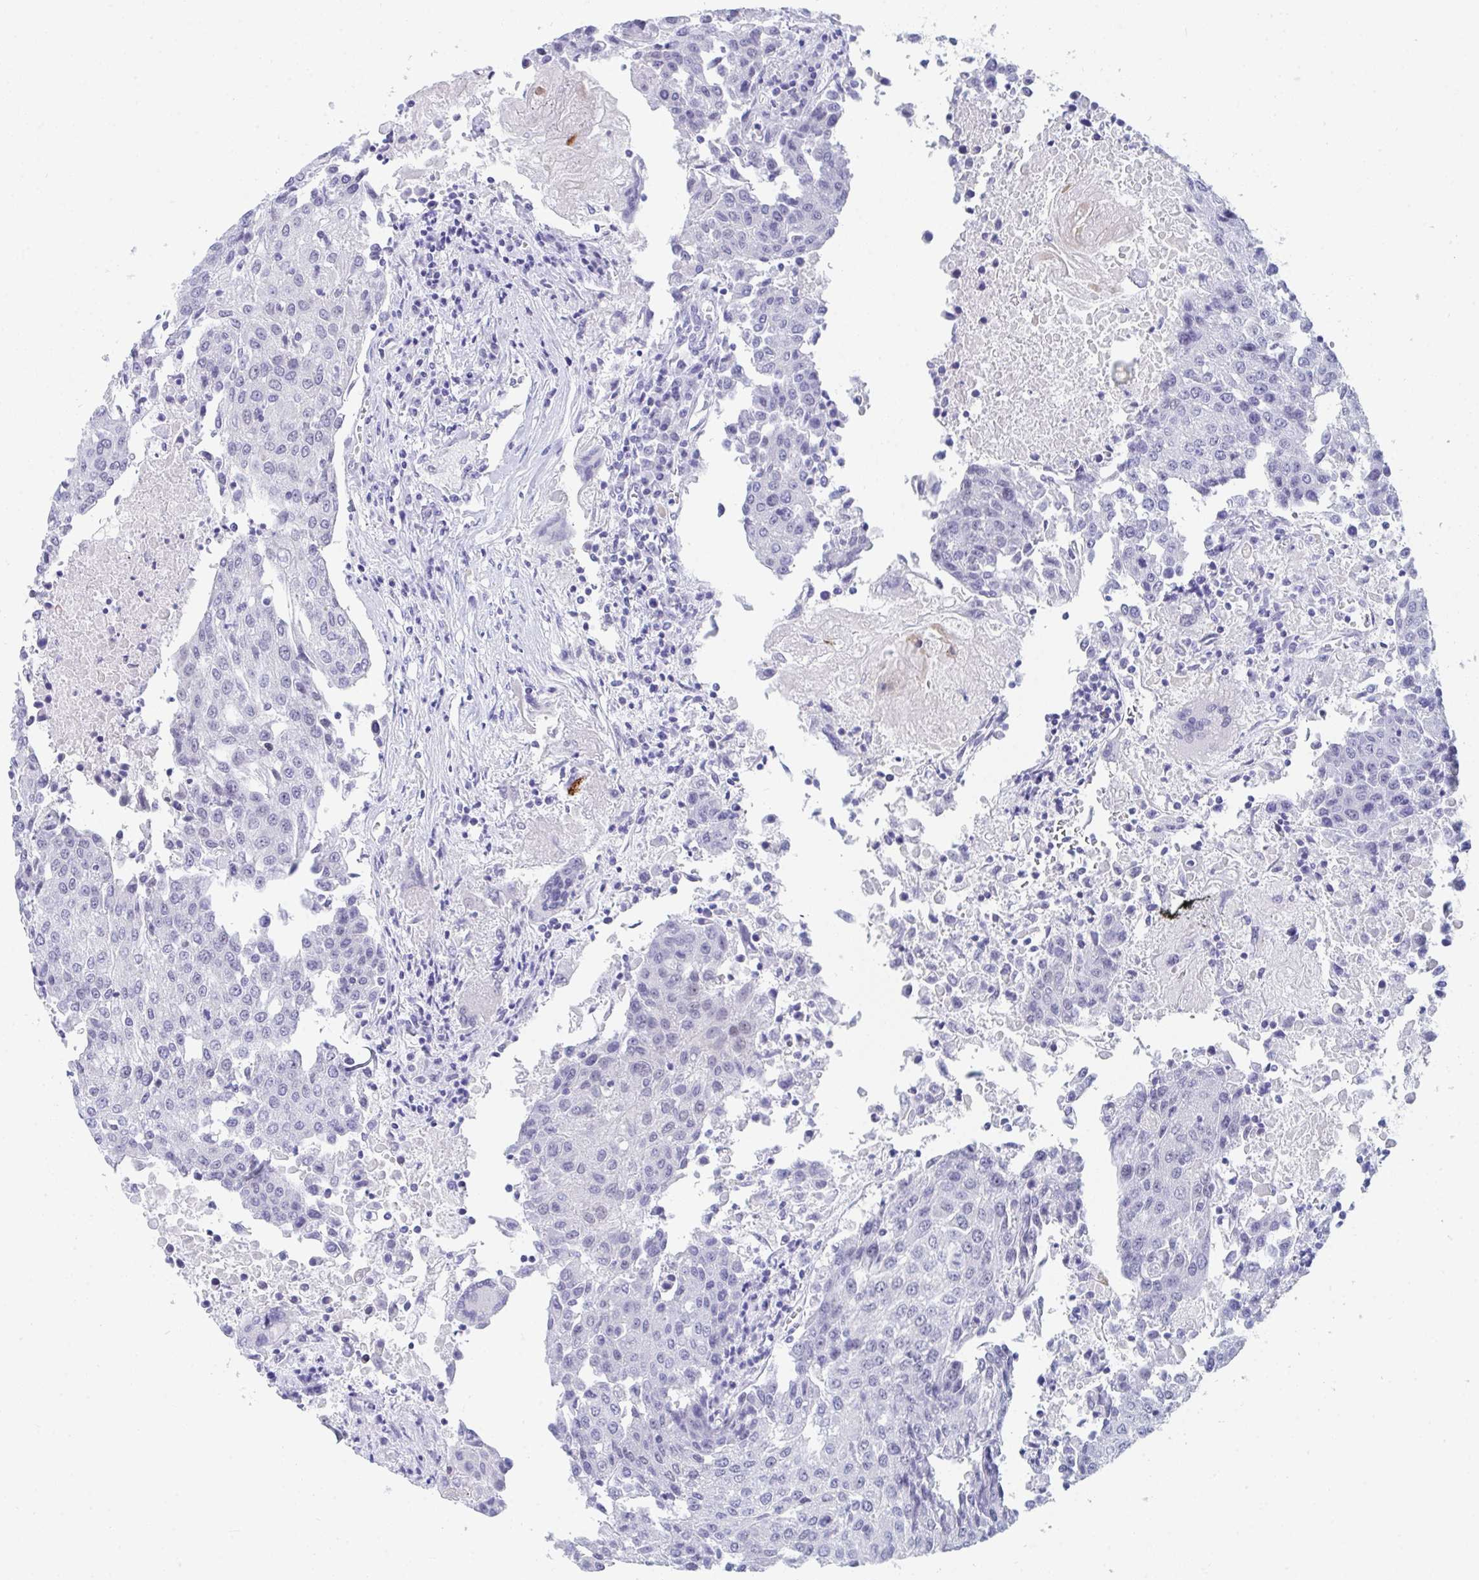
{"staining": {"intensity": "negative", "quantity": "none", "location": "none"}, "tissue": "urothelial cancer", "cell_type": "Tumor cells", "image_type": "cancer", "snomed": [{"axis": "morphology", "description": "Urothelial carcinoma, High grade"}, {"axis": "topography", "description": "Urinary bladder"}], "caption": "Tumor cells are negative for brown protein staining in urothelial cancer. (IHC, brightfield microscopy, high magnification).", "gene": "DAOA", "patient": {"sex": "female", "age": 85}}